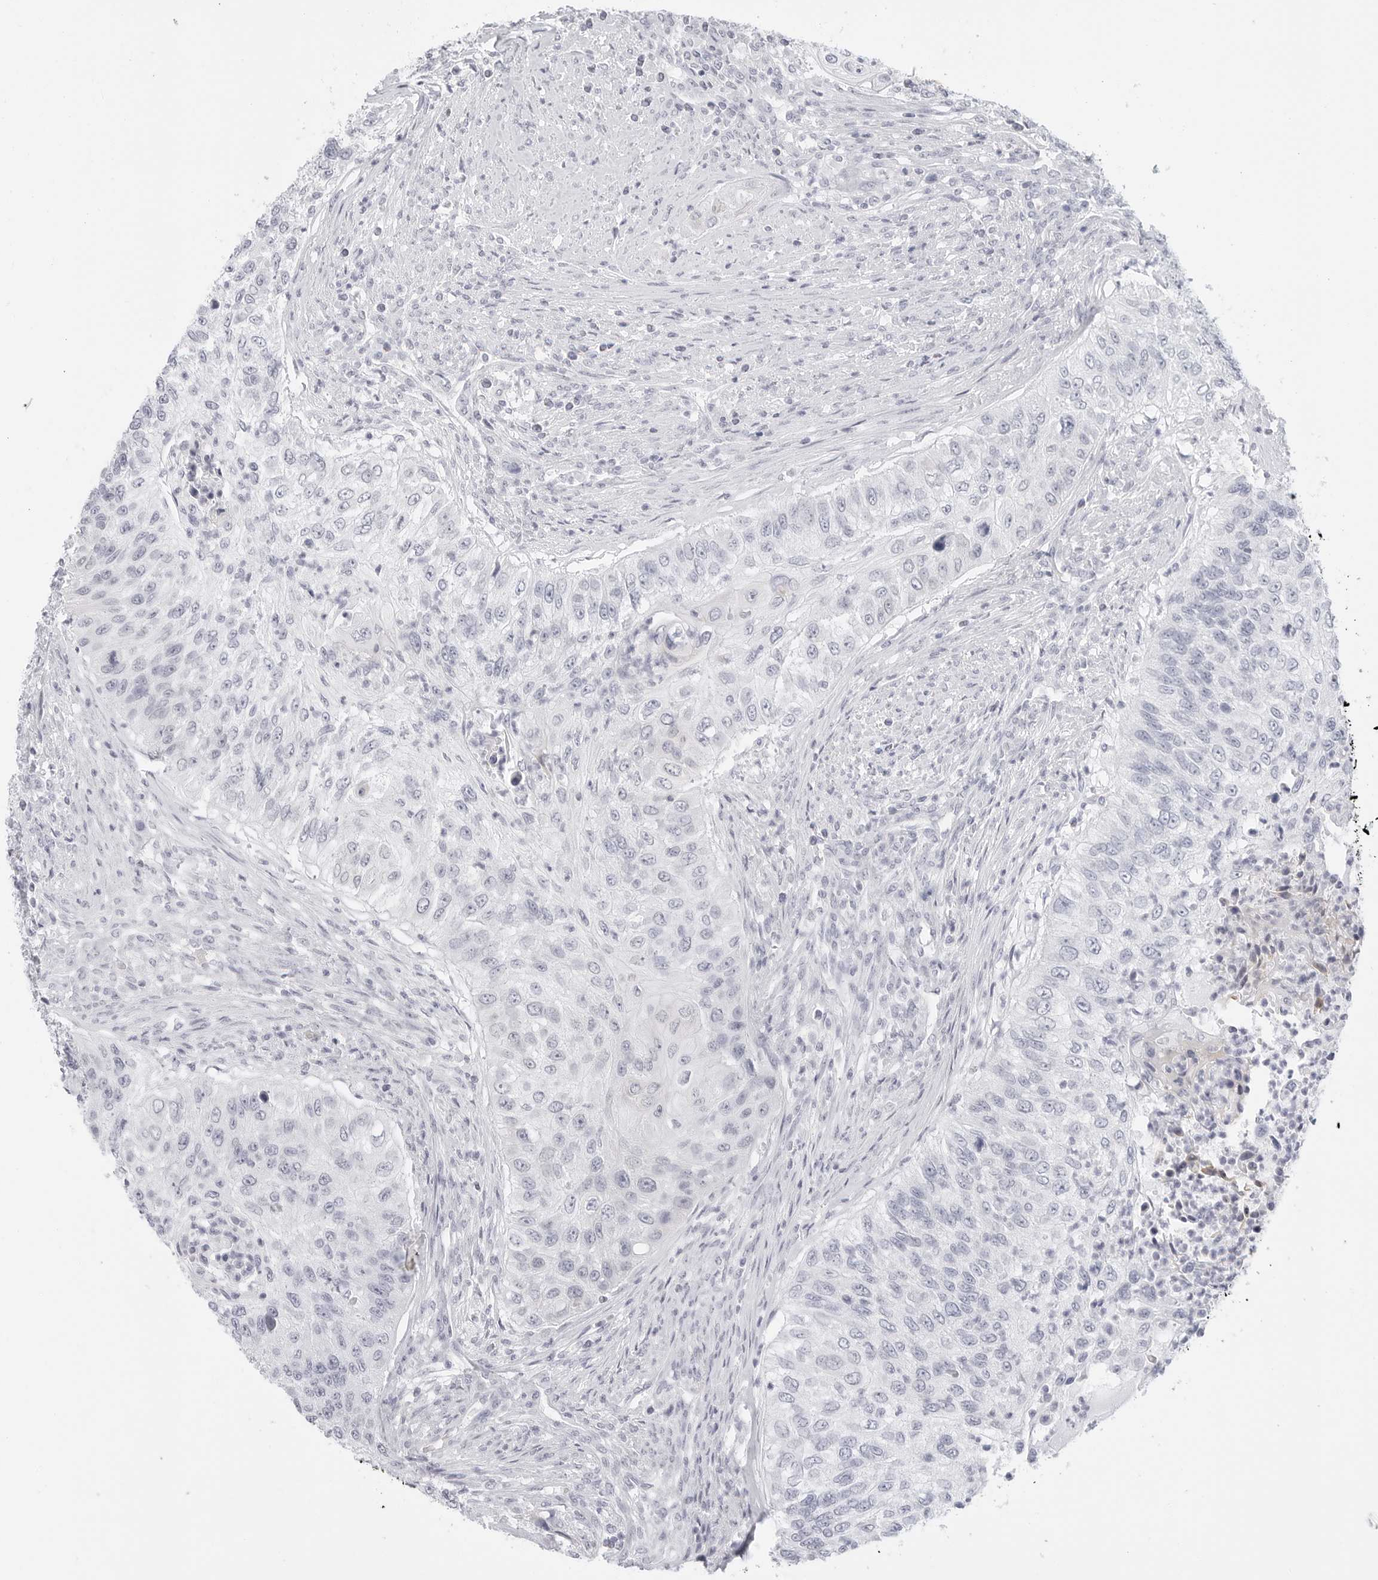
{"staining": {"intensity": "negative", "quantity": "none", "location": "none"}, "tissue": "urothelial cancer", "cell_type": "Tumor cells", "image_type": "cancer", "snomed": [{"axis": "morphology", "description": "Urothelial carcinoma, High grade"}, {"axis": "topography", "description": "Urinary bladder"}], "caption": "Immunohistochemical staining of high-grade urothelial carcinoma exhibits no significant staining in tumor cells.", "gene": "HMGCS2", "patient": {"sex": "female", "age": 60}}